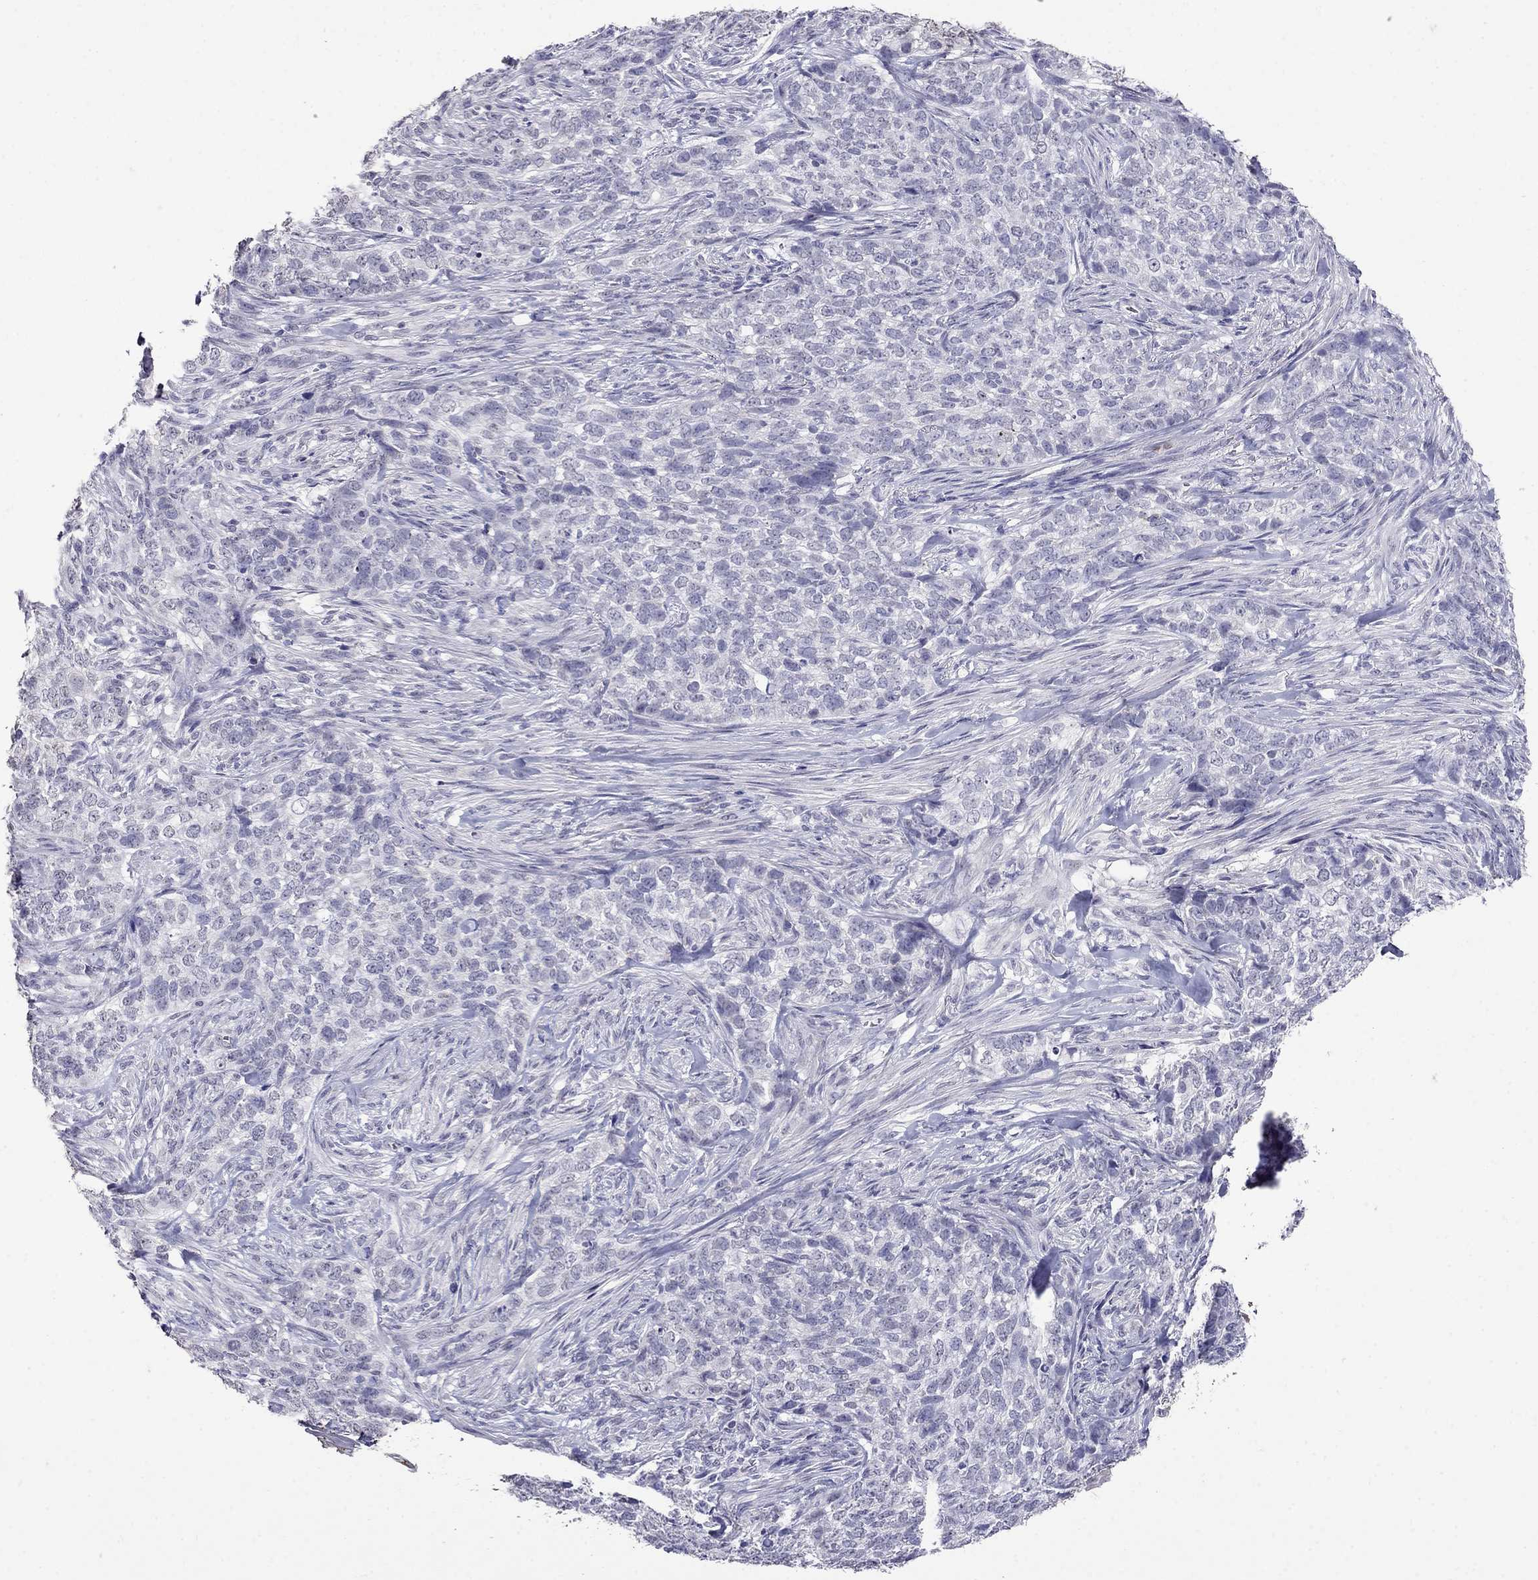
{"staining": {"intensity": "negative", "quantity": "none", "location": "none"}, "tissue": "skin cancer", "cell_type": "Tumor cells", "image_type": "cancer", "snomed": [{"axis": "morphology", "description": "Basal cell carcinoma"}, {"axis": "topography", "description": "Skin"}], "caption": "DAB immunohistochemical staining of human skin basal cell carcinoma shows no significant staining in tumor cells.", "gene": "CD8B", "patient": {"sex": "female", "age": 69}}